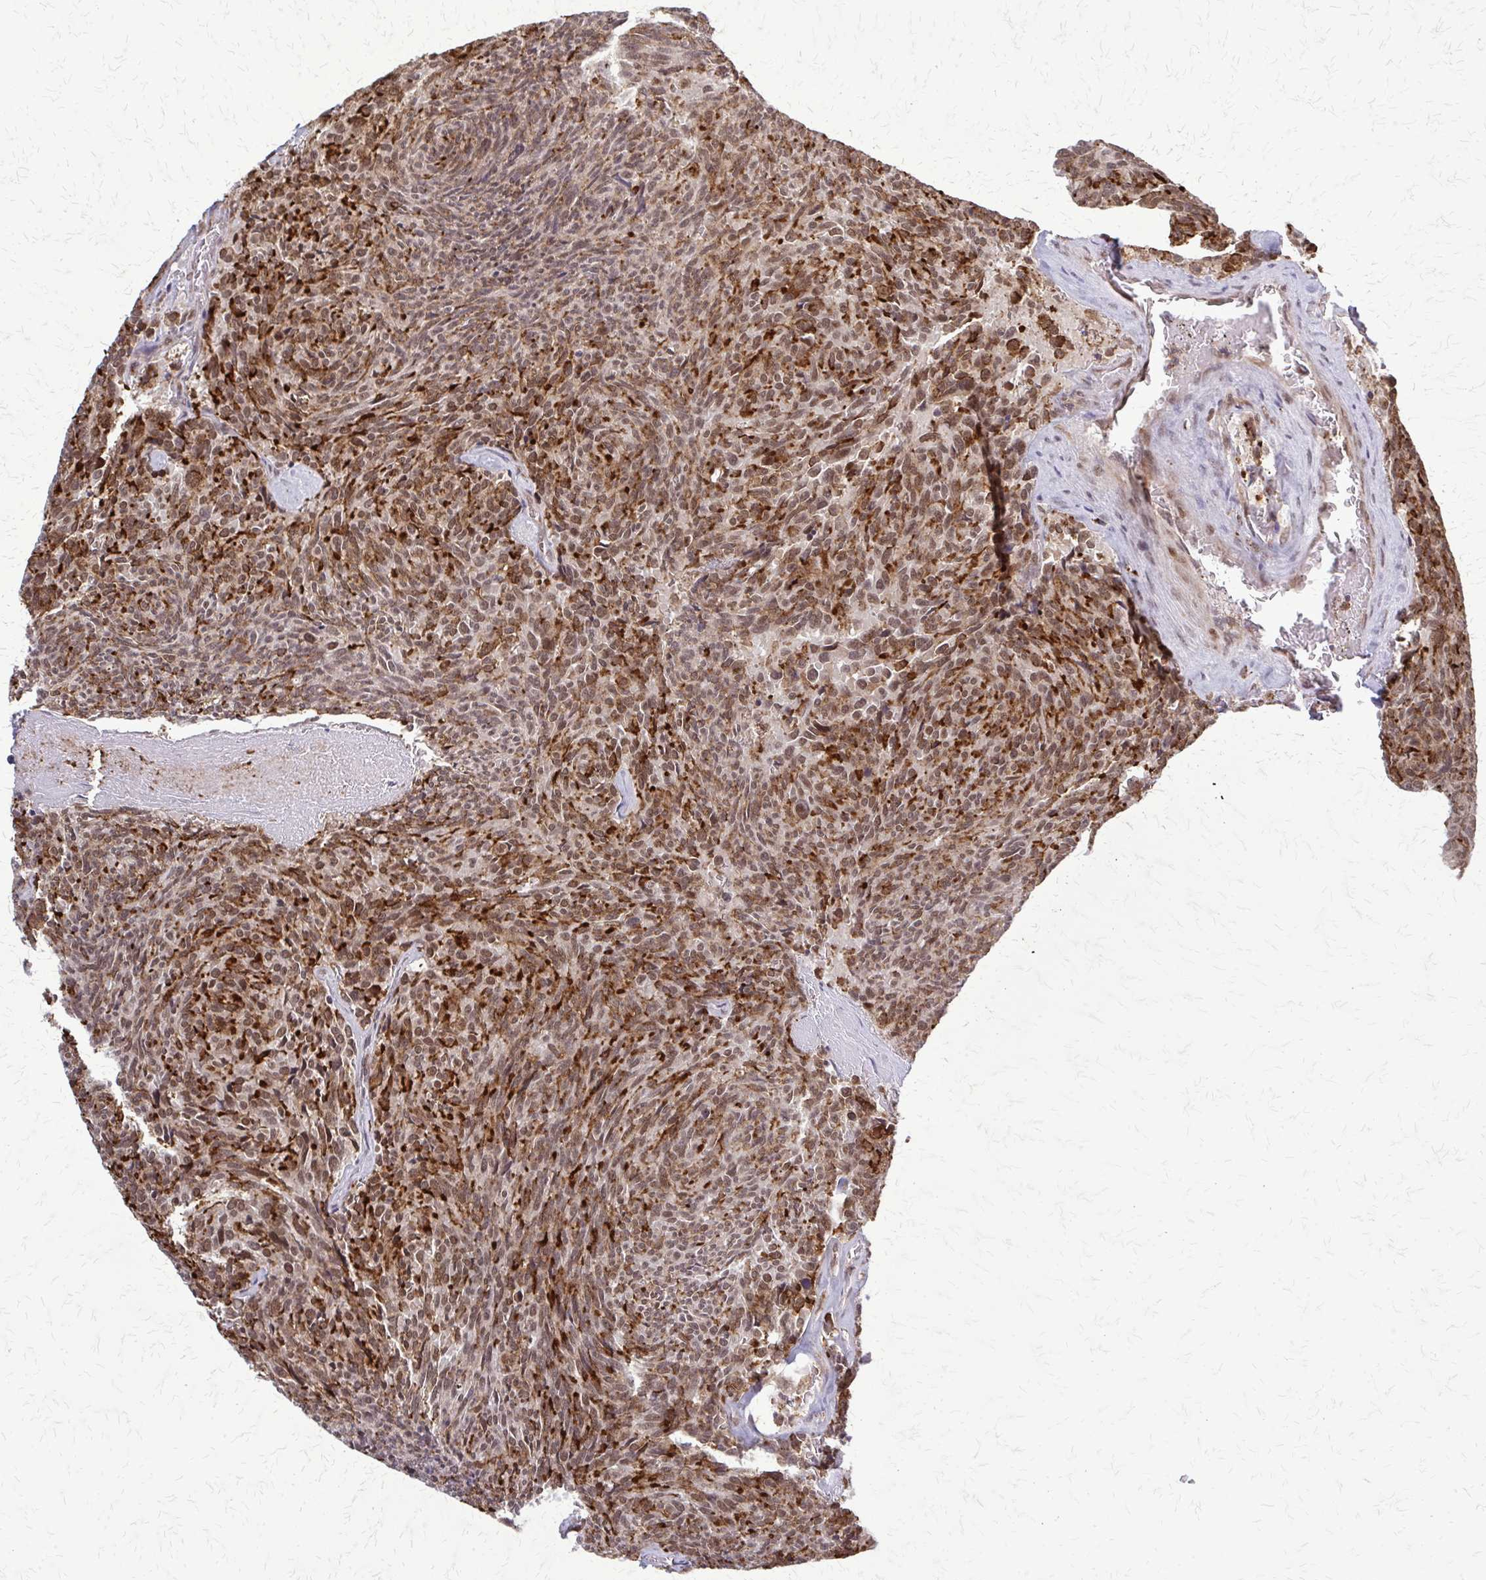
{"staining": {"intensity": "strong", "quantity": ">75%", "location": "cytoplasmic/membranous,nuclear"}, "tissue": "carcinoid", "cell_type": "Tumor cells", "image_type": "cancer", "snomed": [{"axis": "morphology", "description": "Carcinoid, malignant, NOS"}, {"axis": "topography", "description": "Pancreas"}], "caption": "Protein expression analysis of human carcinoid reveals strong cytoplasmic/membranous and nuclear positivity in approximately >75% of tumor cells. Ihc stains the protein in brown and the nuclei are stained blue.", "gene": "HDAC3", "patient": {"sex": "female", "age": 54}}